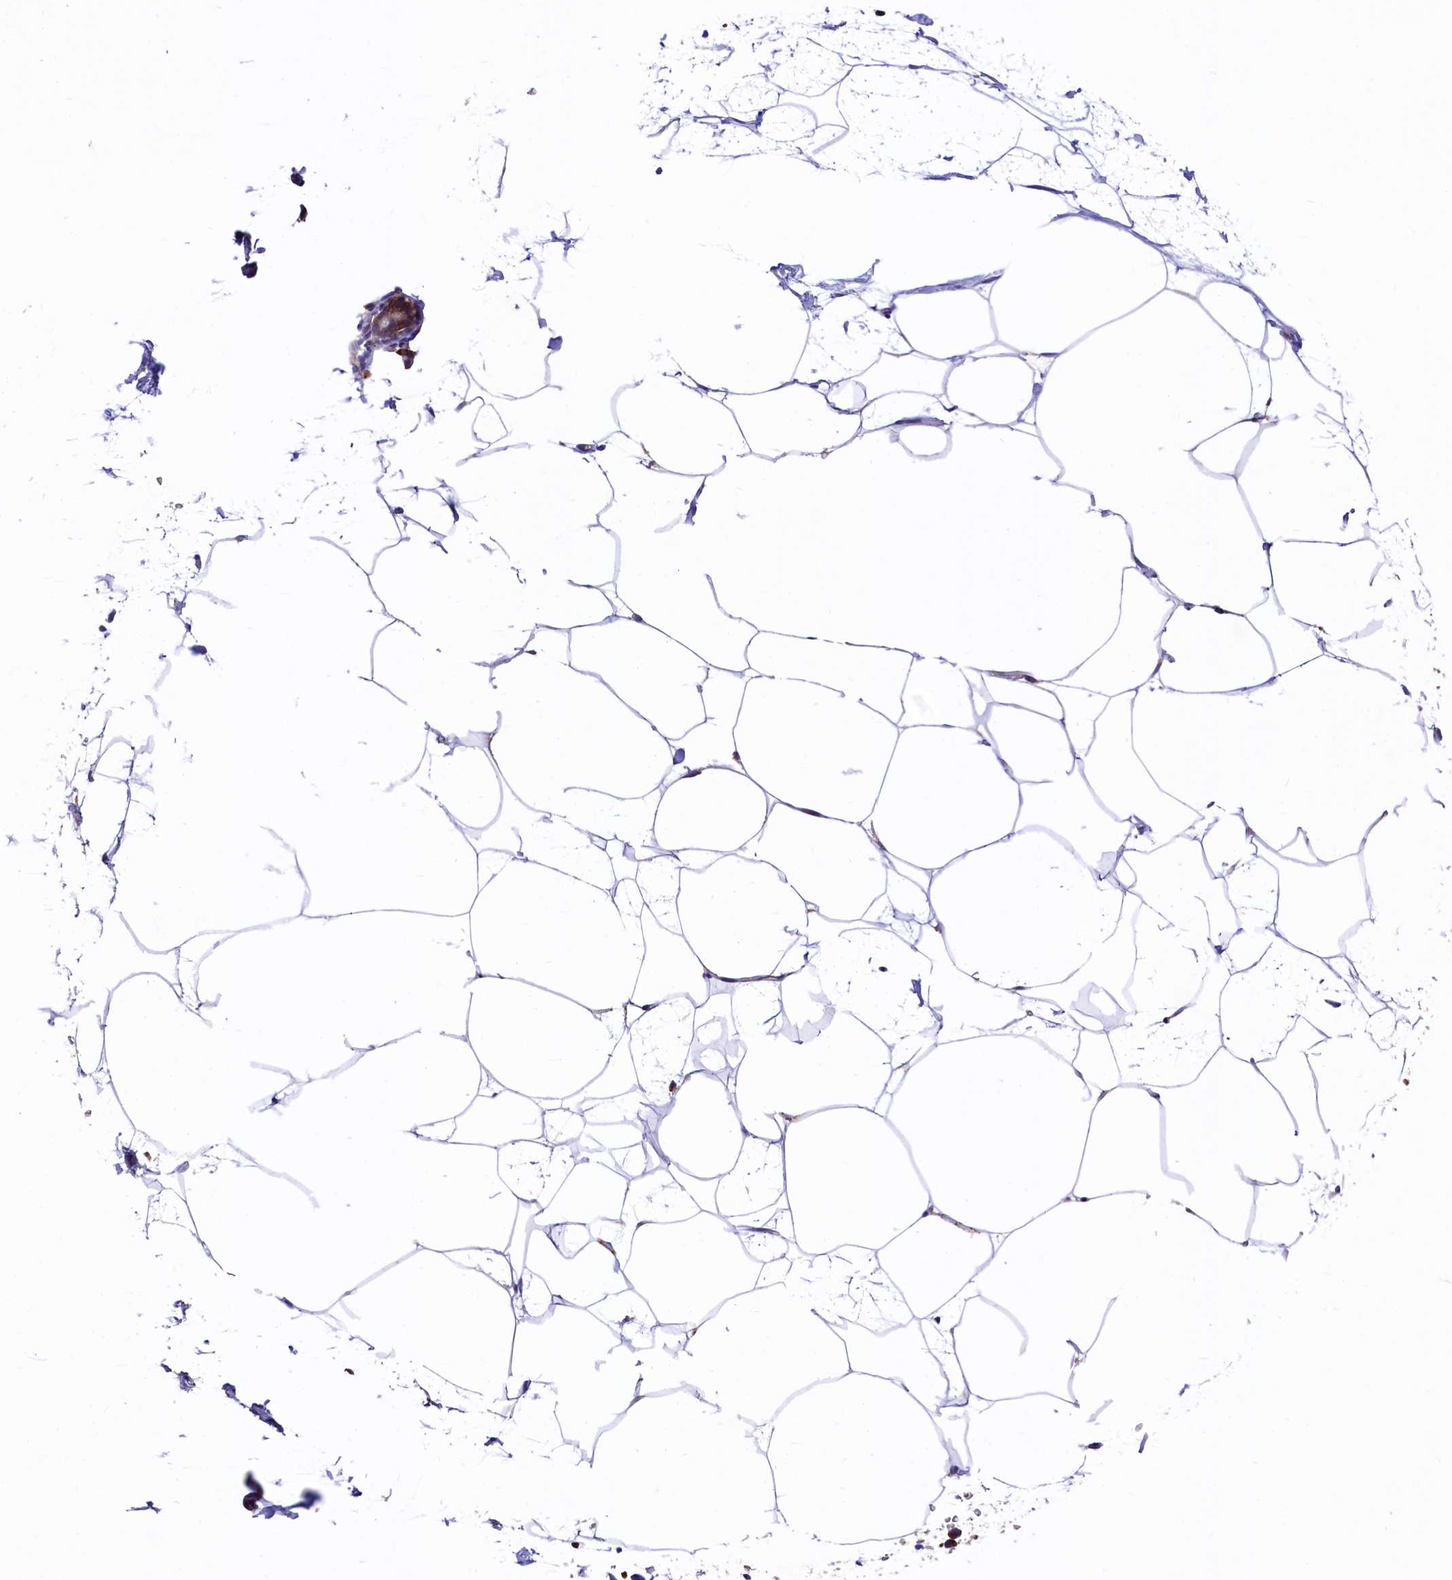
{"staining": {"intensity": "negative", "quantity": "none", "location": "none"}, "tissue": "breast", "cell_type": "Adipocytes", "image_type": "normal", "snomed": [{"axis": "morphology", "description": "Normal tissue, NOS"}, {"axis": "topography", "description": "Breast"}], "caption": "Immunohistochemistry micrograph of unremarkable human breast stained for a protein (brown), which shows no positivity in adipocytes.", "gene": "HPS6", "patient": {"sex": "female", "age": 62}}